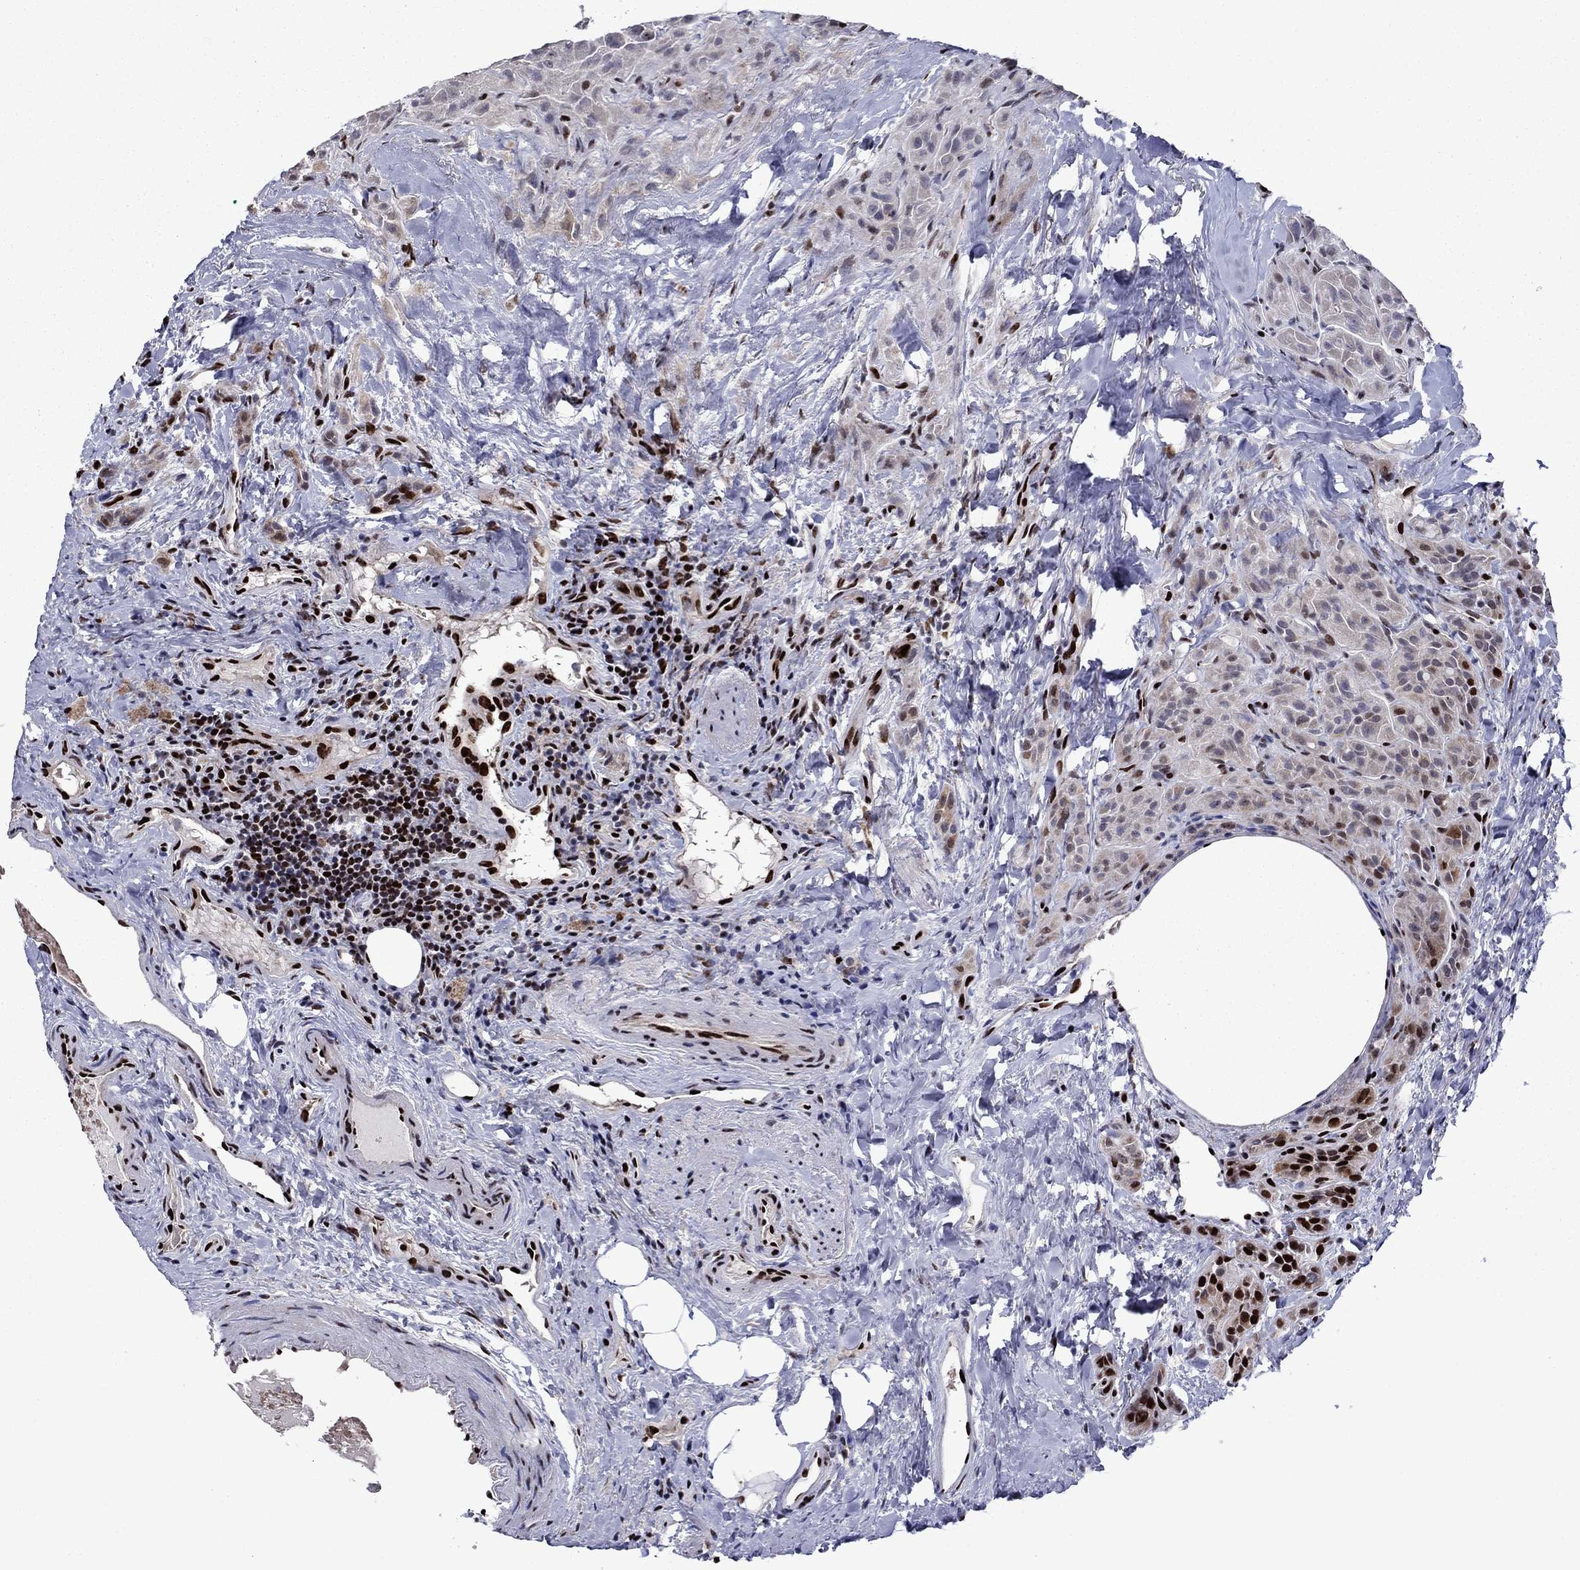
{"staining": {"intensity": "strong", "quantity": "<25%", "location": "nuclear"}, "tissue": "thyroid cancer", "cell_type": "Tumor cells", "image_type": "cancer", "snomed": [{"axis": "morphology", "description": "Papillary adenocarcinoma, NOS"}, {"axis": "topography", "description": "Thyroid gland"}], "caption": "Immunohistochemistry histopathology image of thyroid cancer stained for a protein (brown), which reveals medium levels of strong nuclear positivity in approximately <25% of tumor cells.", "gene": "LIMK1", "patient": {"sex": "female", "age": 45}}